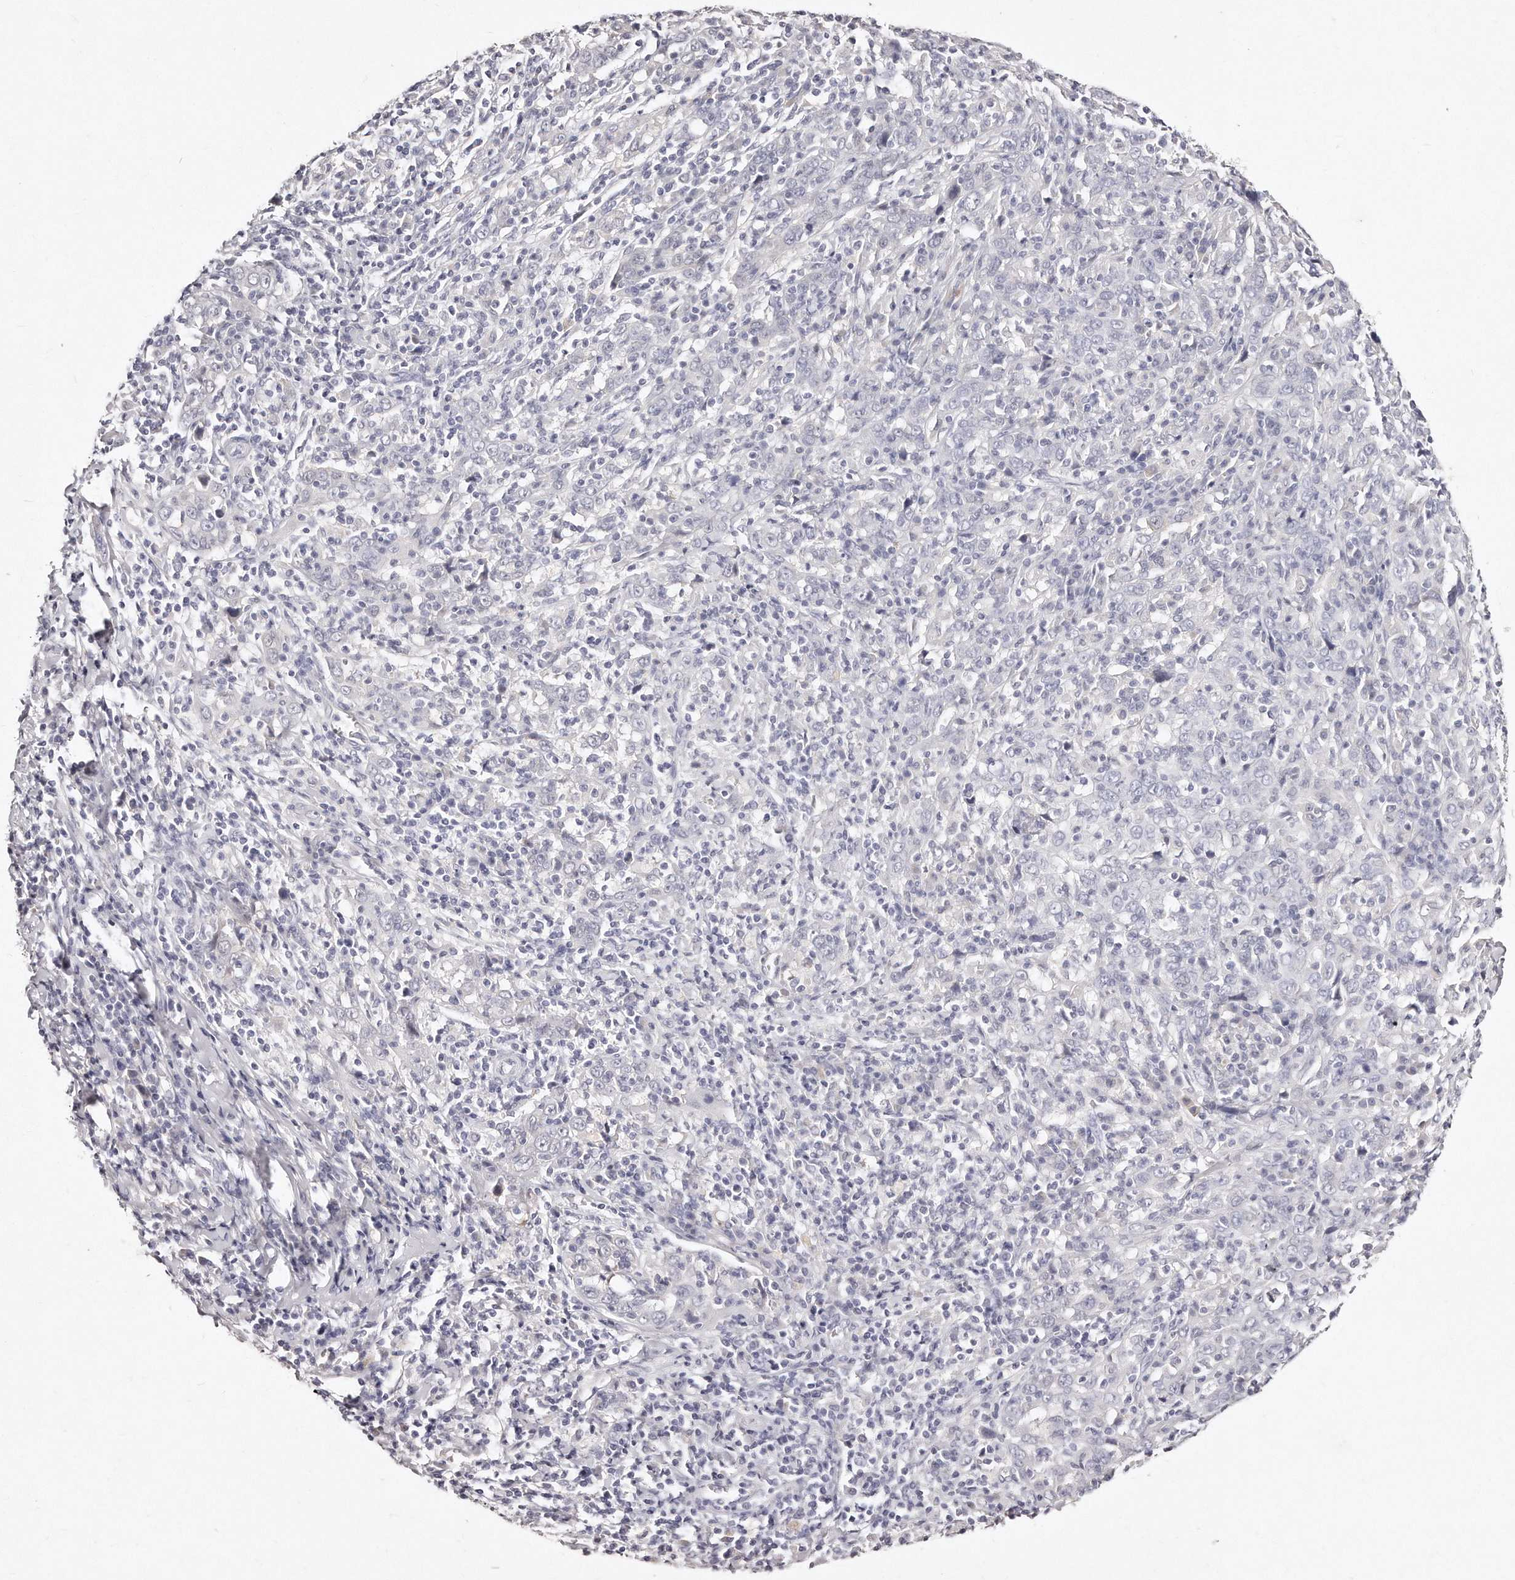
{"staining": {"intensity": "negative", "quantity": "none", "location": "none"}, "tissue": "cervical cancer", "cell_type": "Tumor cells", "image_type": "cancer", "snomed": [{"axis": "morphology", "description": "Squamous cell carcinoma, NOS"}, {"axis": "topography", "description": "Cervix"}], "caption": "DAB immunohistochemical staining of cervical squamous cell carcinoma reveals no significant expression in tumor cells.", "gene": "GDA", "patient": {"sex": "female", "age": 46}}